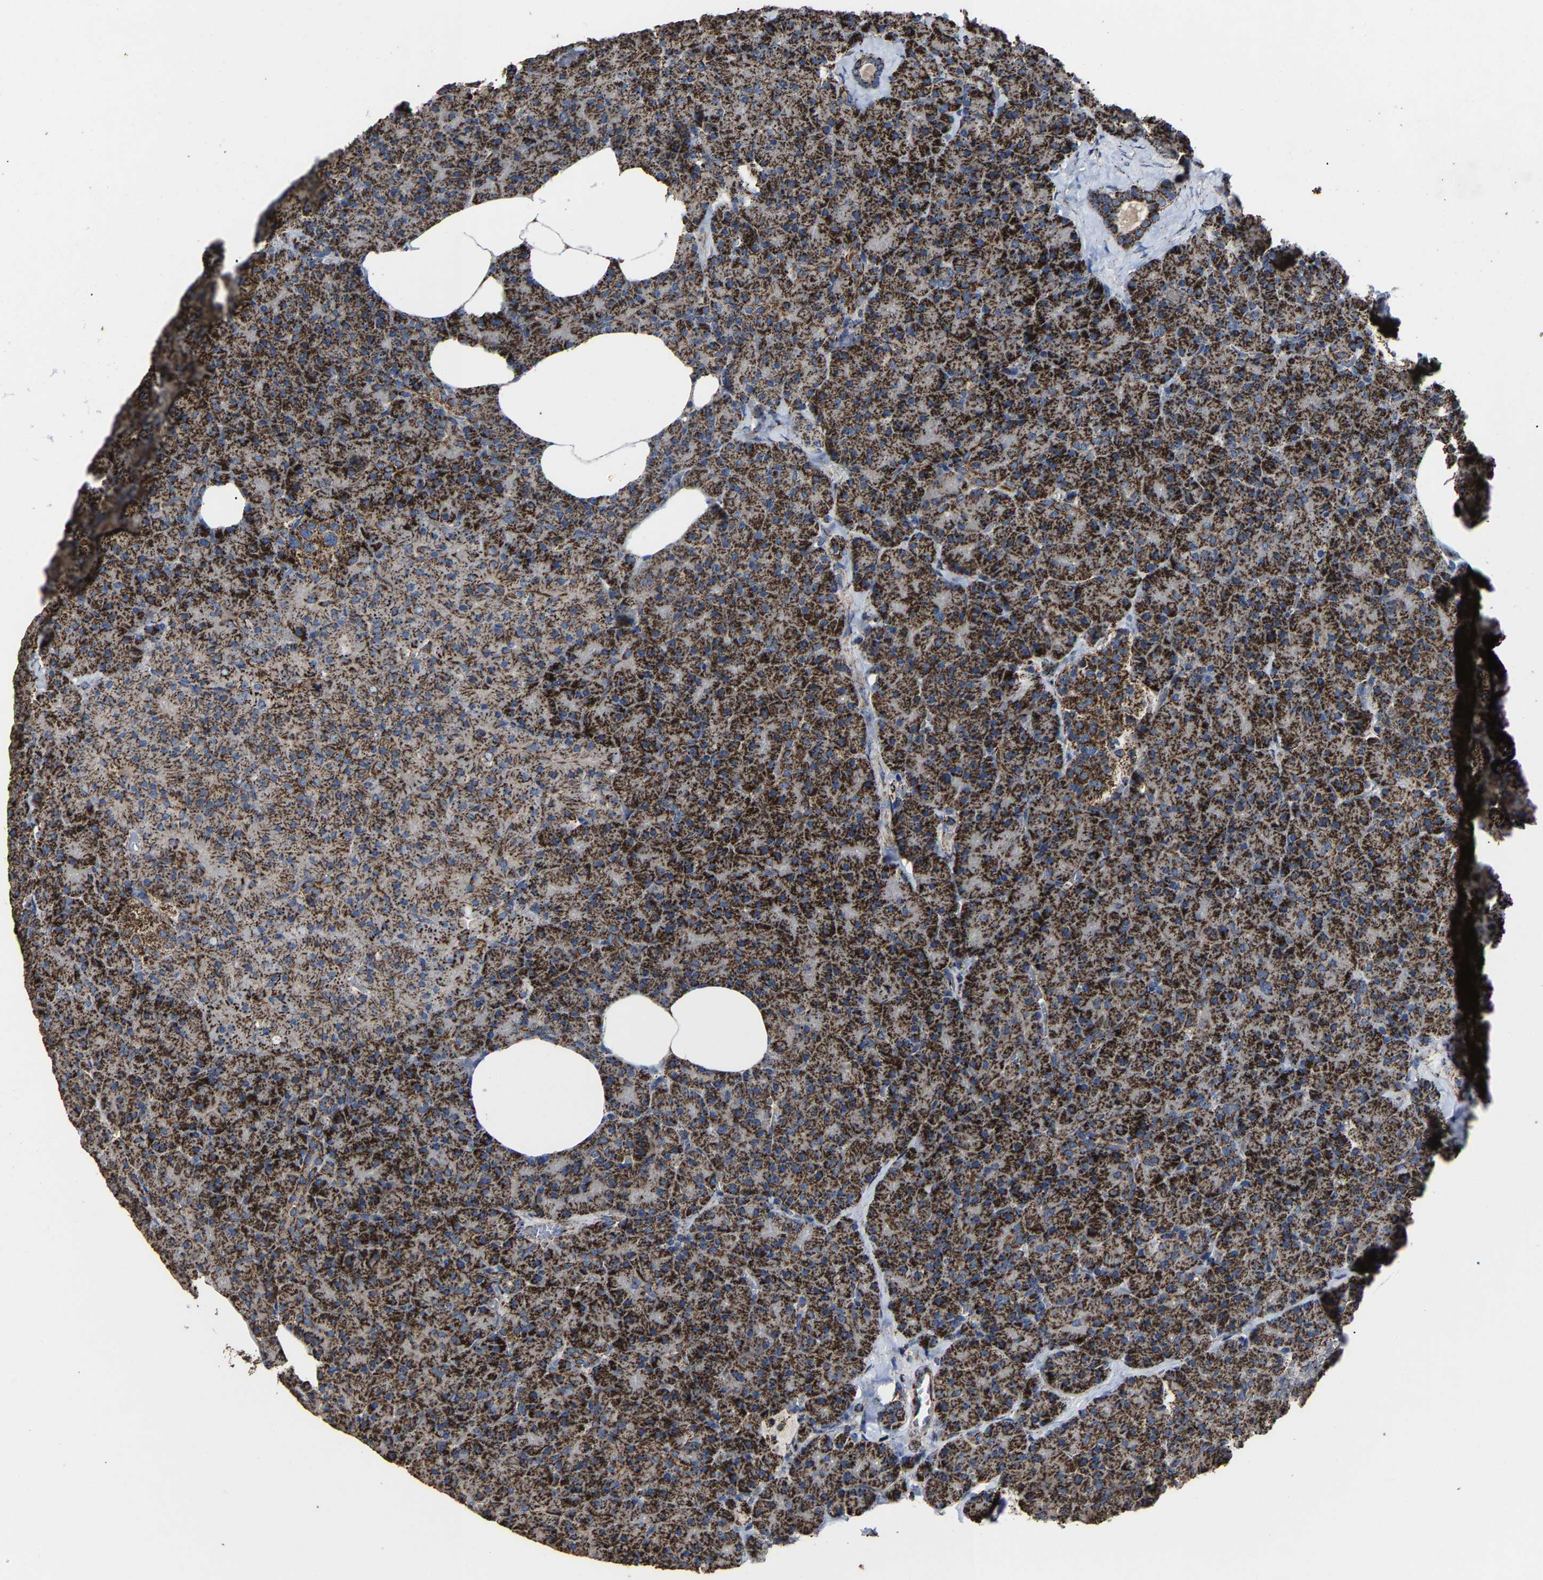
{"staining": {"intensity": "strong", "quantity": ">75%", "location": "cytoplasmic/membranous"}, "tissue": "pancreas", "cell_type": "Exocrine glandular cells", "image_type": "normal", "snomed": [{"axis": "morphology", "description": "Normal tissue, NOS"}, {"axis": "morphology", "description": "Carcinoid, malignant, NOS"}, {"axis": "topography", "description": "Pancreas"}], "caption": "A histopathology image of pancreas stained for a protein exhibits strong cytoplasmic/membranous brown staining in exocrine glandular cells. (brown staining indicates protein expression, while blue staining denotes nuclei).", "gene": "NDUFV3", "patient": {"sex": "female", "age": 35}}